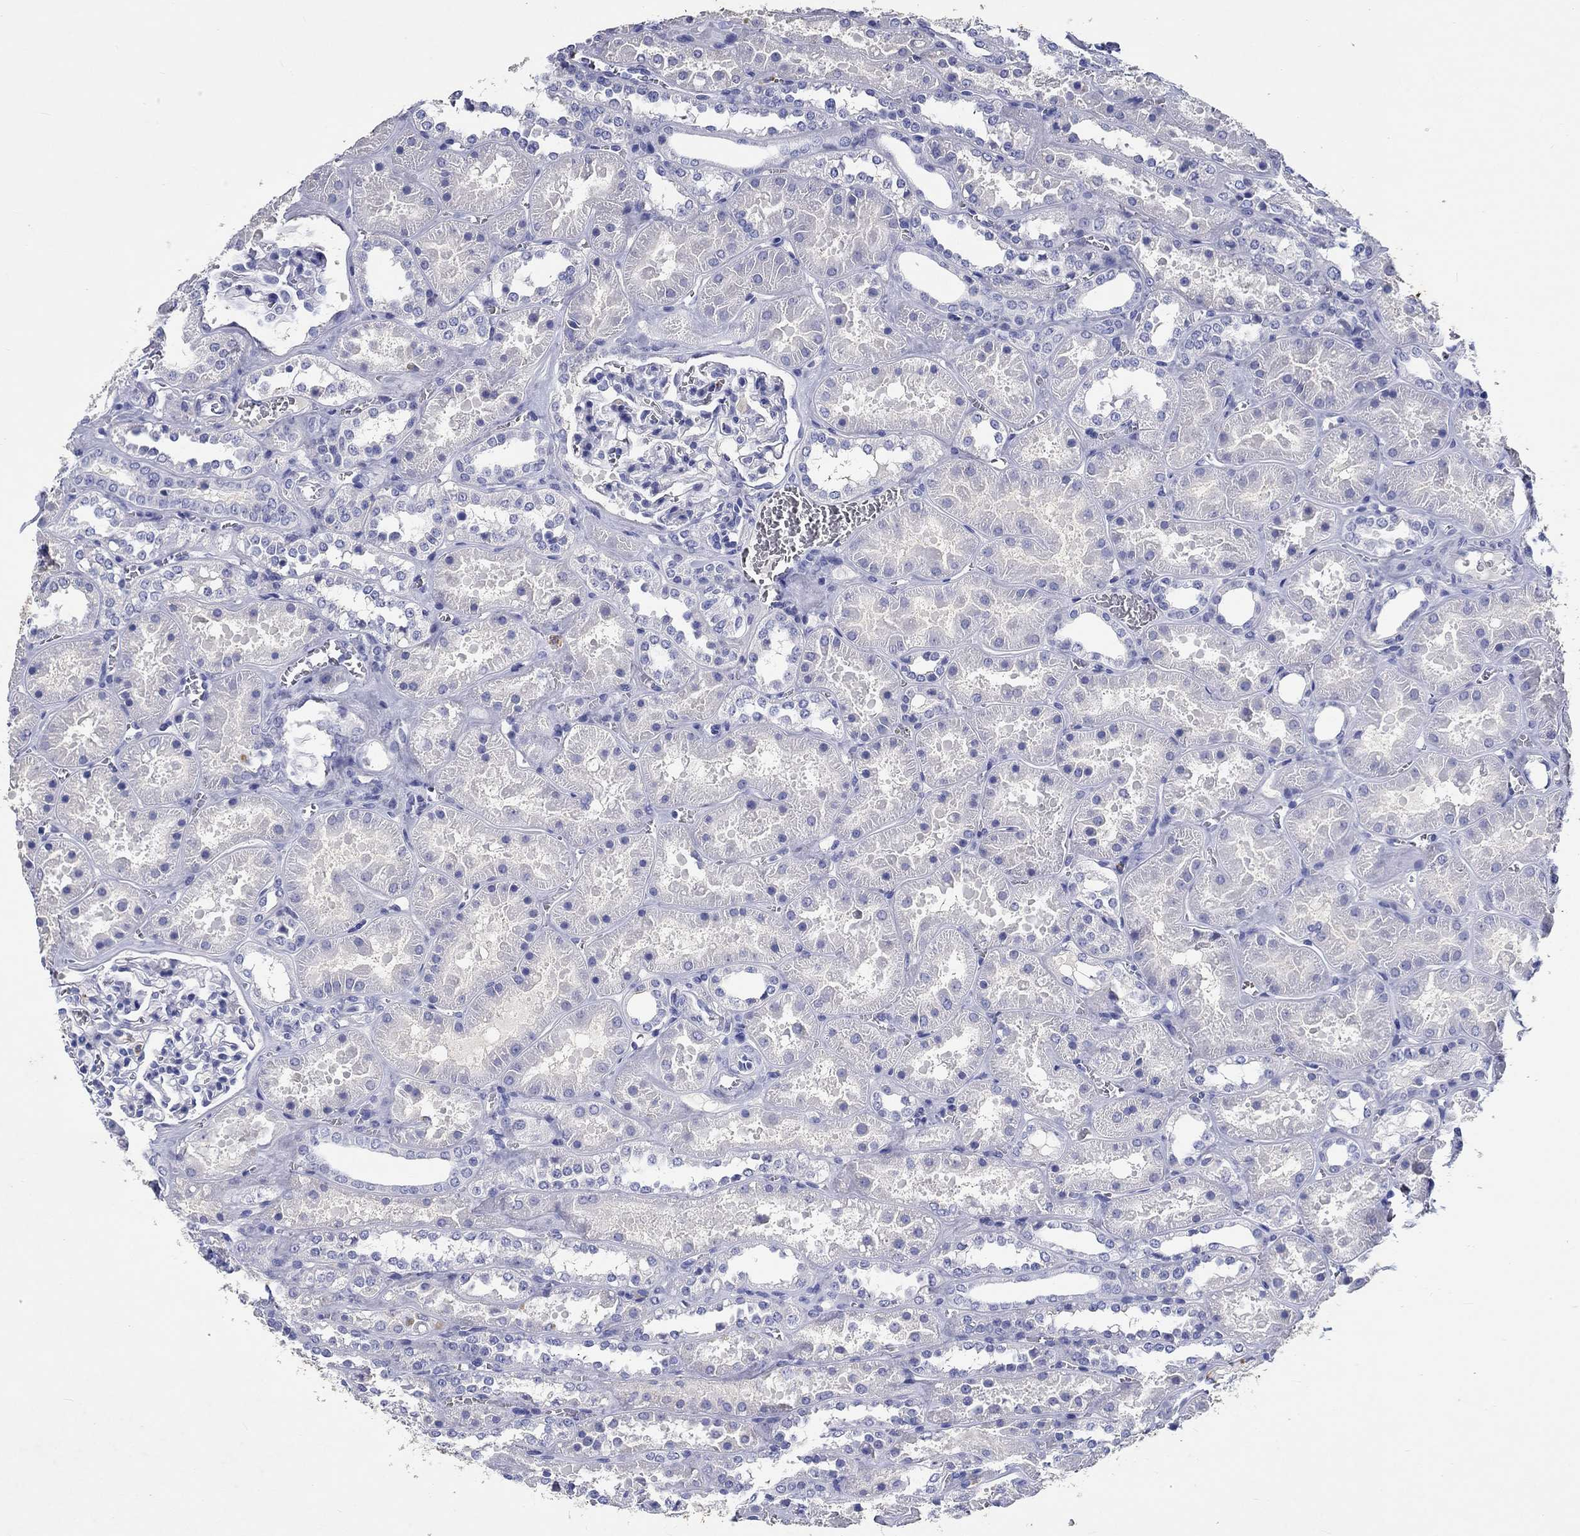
{"staining": {"intensity": "negative", "quantity": "none", "location": "none"}, "tissue": "kidney", "cell_type": "Cells in glomeruli", "image_type": "normal", "snomed": [{"axis": "morphology", "description": "Normal tissue, NOS"}, {"axis": "topography", "description": "Kidney"}], "caption": "DAB immunohistochemical staining of benign kidney demonstrates no significant positivity in cells in glomeruli. Nuclei are stained in blue.", "gene": "EPX", "patient": {"sex": "female", "age": 41}}